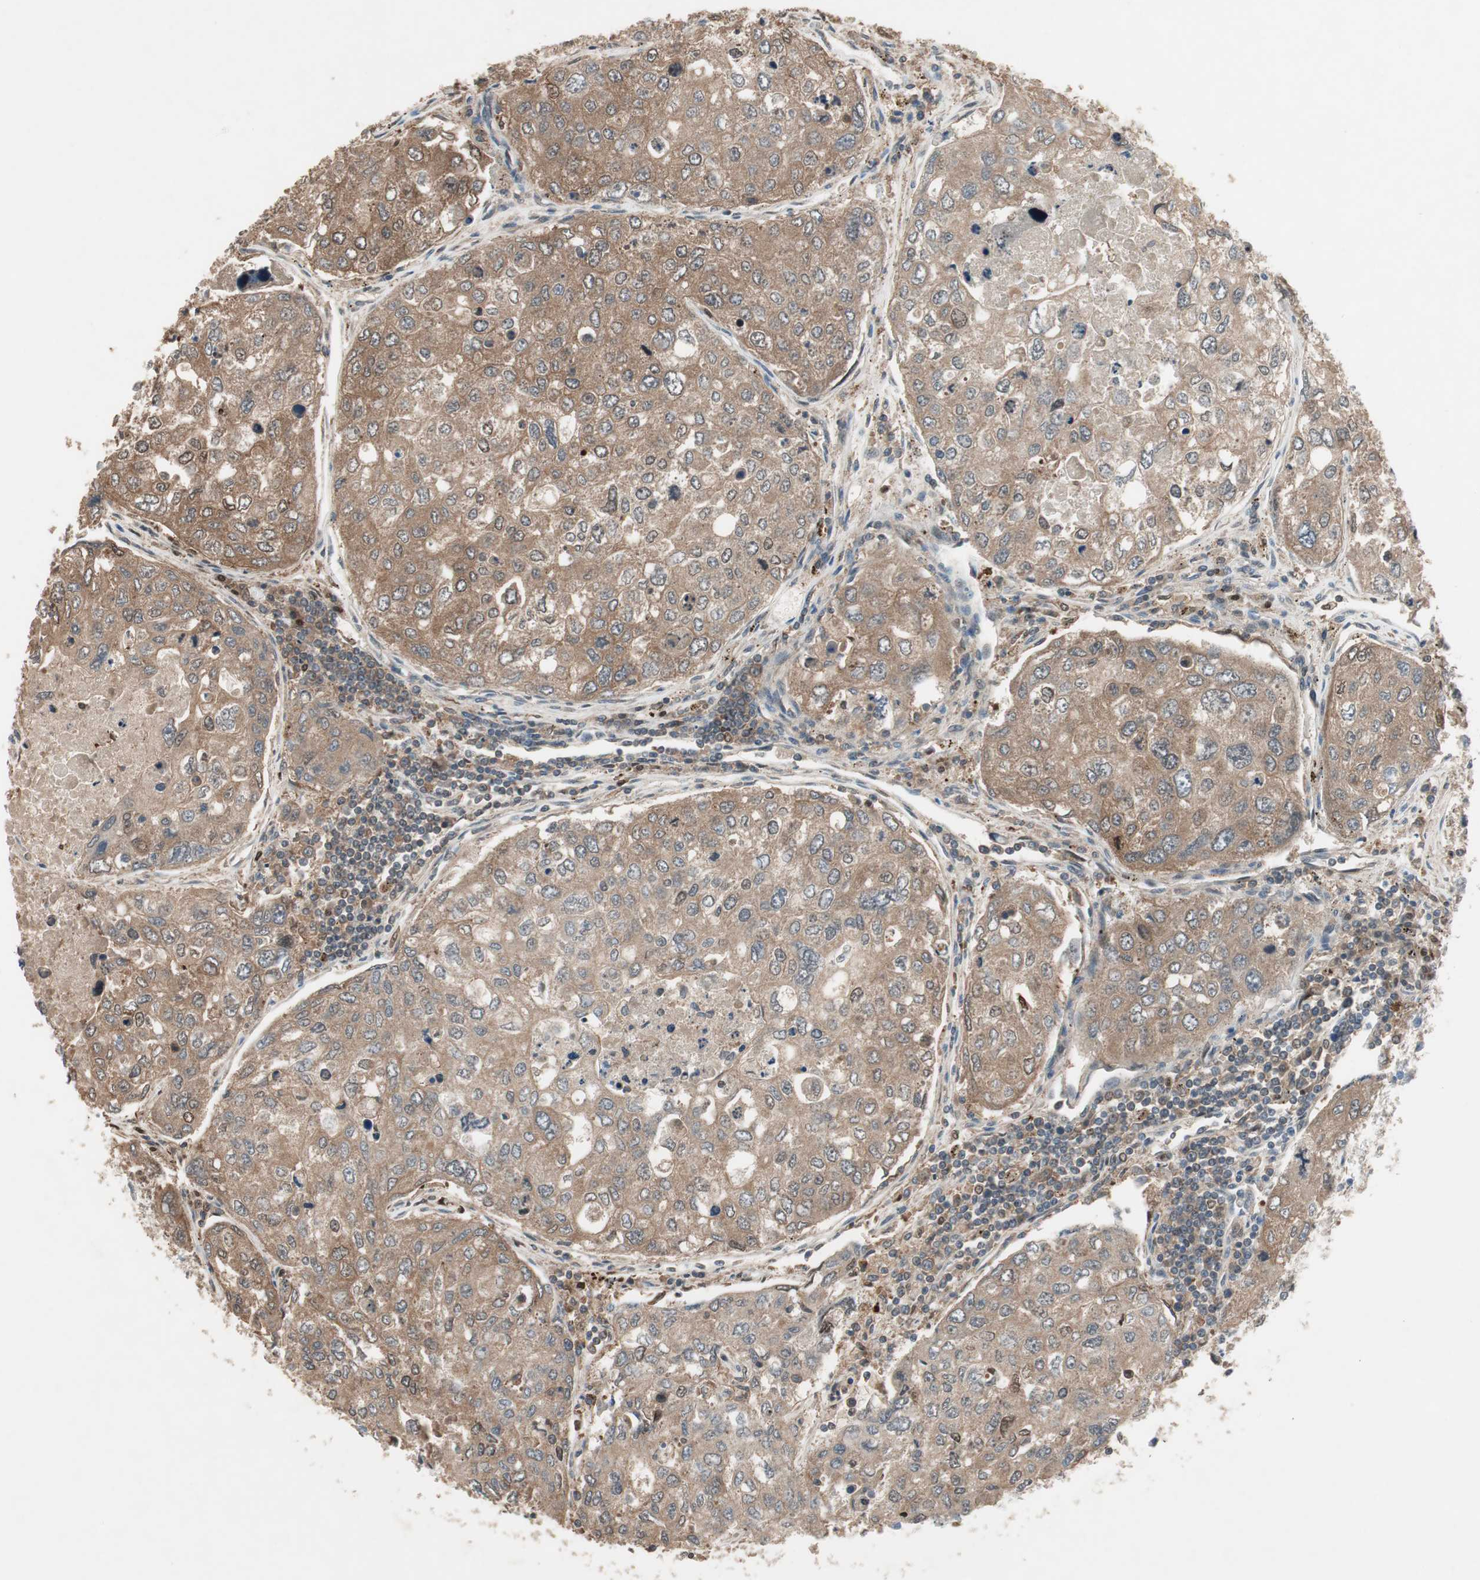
{"staining": {"intensity": "moderate", "quantity": ">75%", "location": "cytoplasmic/membranous"}, "tissue": "urothelial cancer", "cell_type": "Tumor cells", "image_type": "cancer", "snomed": [{"axis": "morphology", "description": "Urothelial carcinoma, High grade"}, {"axis": "topography", "description": "Lymph node"}, {"axis": "topography", "description": "Urinary bladder"}], "caption": "Immunohistochemical staining of urothelial cancer shows moderate cytoplasmic/membranous protein expression in about >75% of tumor cells. (Brightfield microscopy of DAB IHC at high magnification).", "gene": "GART", "patient": {"sex": "male", "age": 51}}